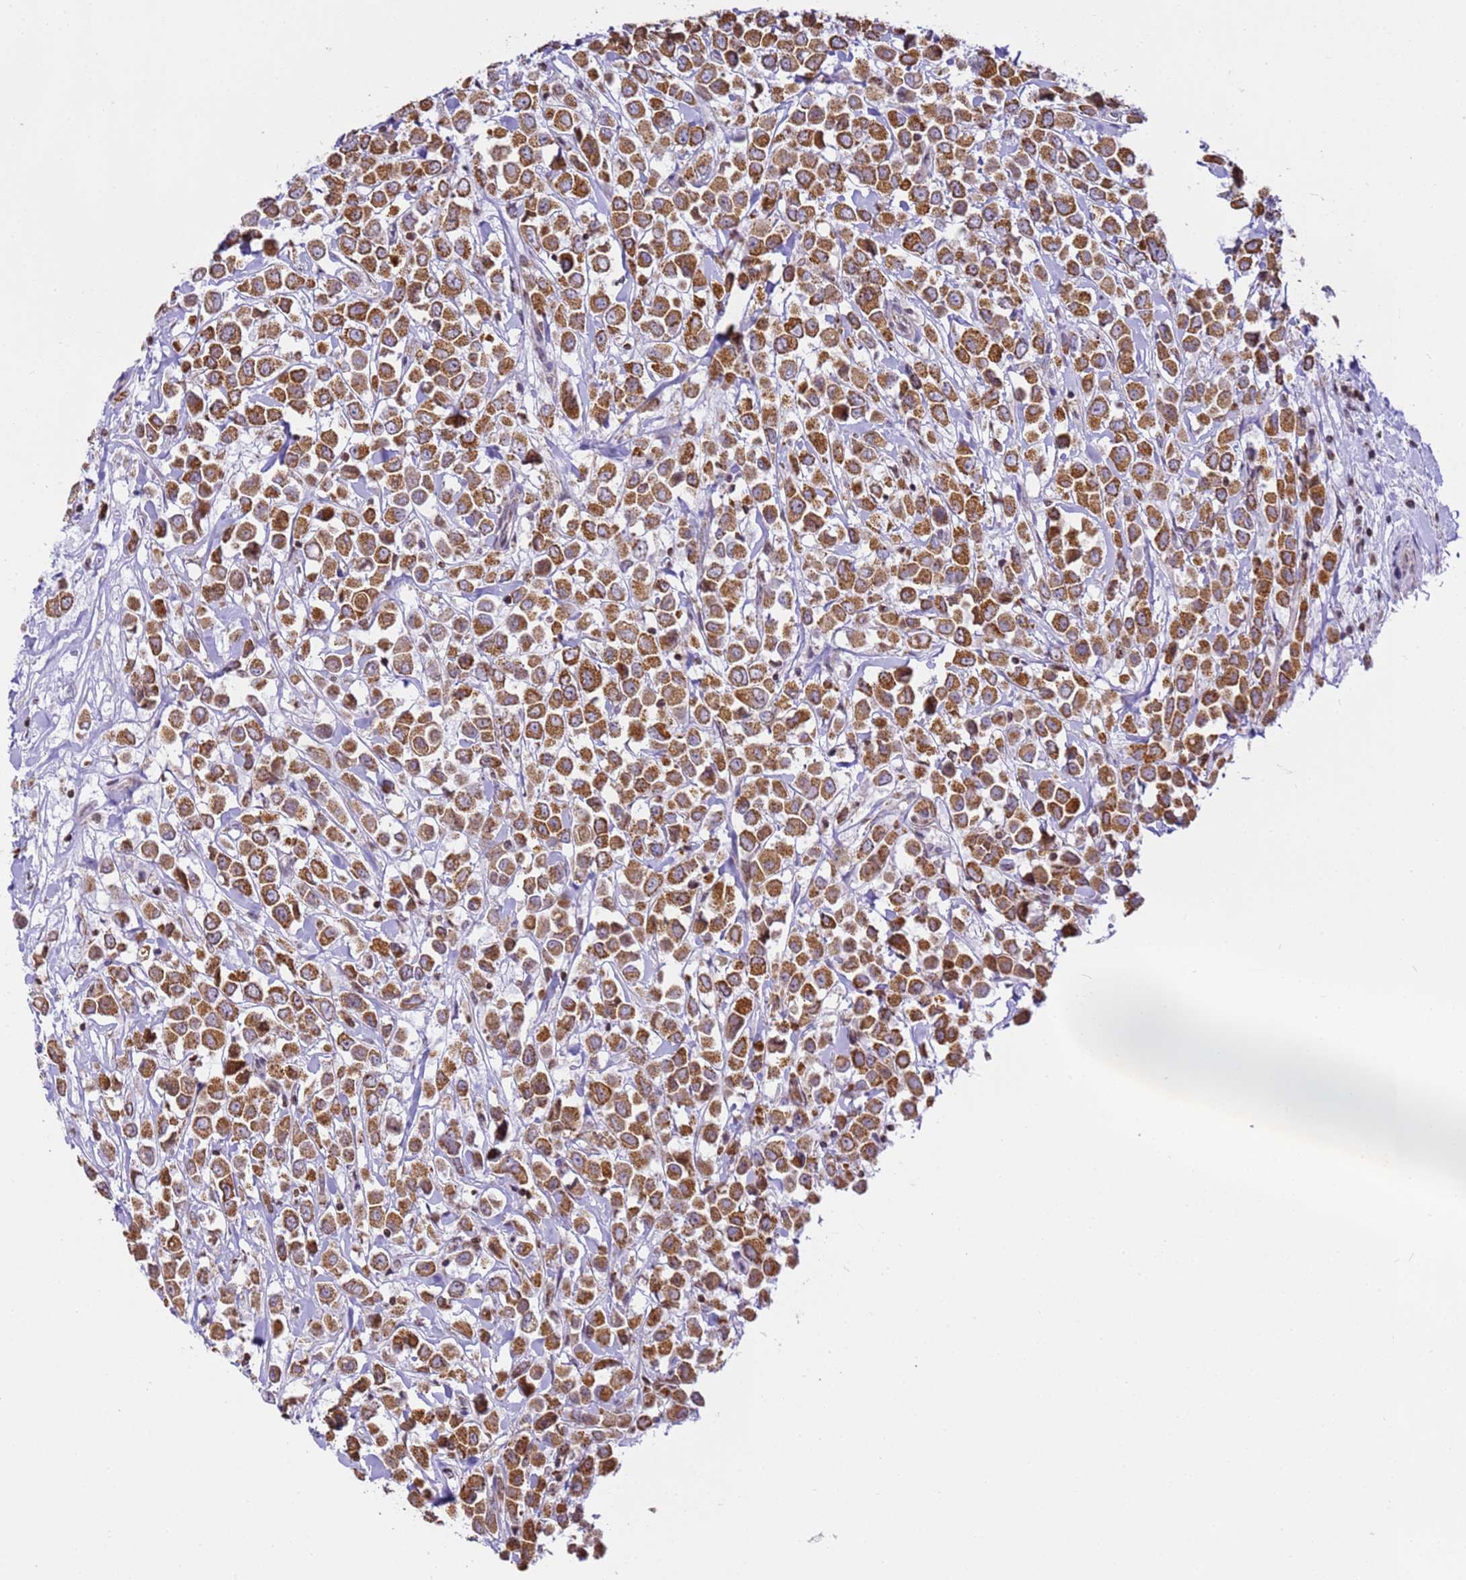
{"staining": {"intensity": "moderate", "quantity": ">75%", "location": "cytoplasmic/membranous"}, "tissue": "breast cancer", "cell_type": "Tumor cells", "image_type": "cancer", "snomed": [{"axis": "morphology", "description": "Duct carcinoma"}, {"axis": "topography", "description": "Breast"}], "caption": "The immunohistochemical stain highlights moderate cytoplasmic/membranous expression in tumor cells of breast invasive ductal carcinoma tissue.", "gene": "HSPE1", "patient": {"sex": "female", "age": 61}}